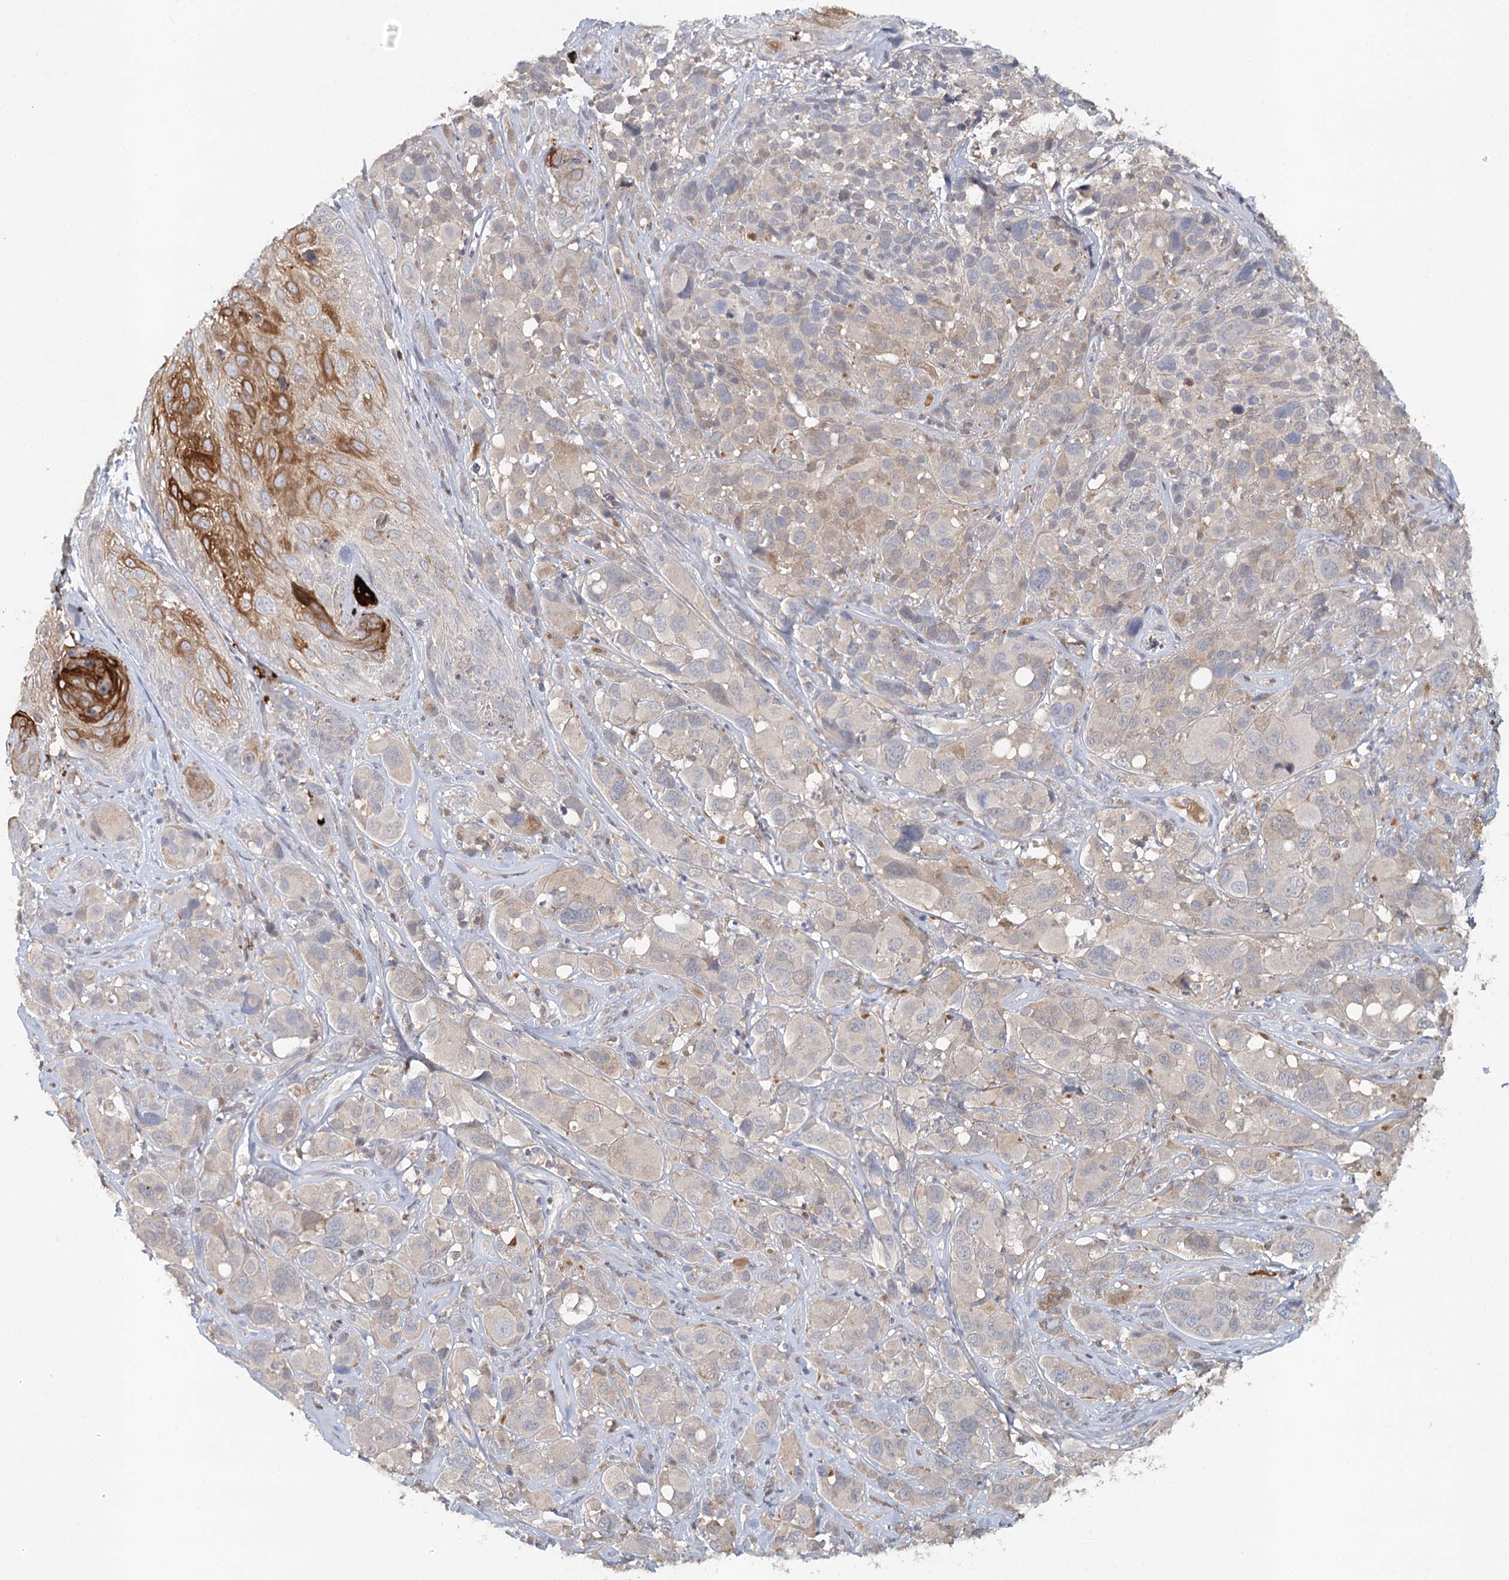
{"staining": {"intensity": "negative", "quantity": "none", "location": "none"}, "tissue": "melanoma", "cell_type": "Tumor cells", "image_type": "cancer", "snomed": [{"axis": "morphology", "description": "Malignant melanoma, NOS"}, {"axis": "topography", "description": "Skin of trunk"}], "caption": "This is a histopathology image of immunohistochemistry staining of malignant melanoma, which shows no positivity in tumor cells.", "gene": "SLC41A2", "patient": {"sex": "male", "age": 71}}